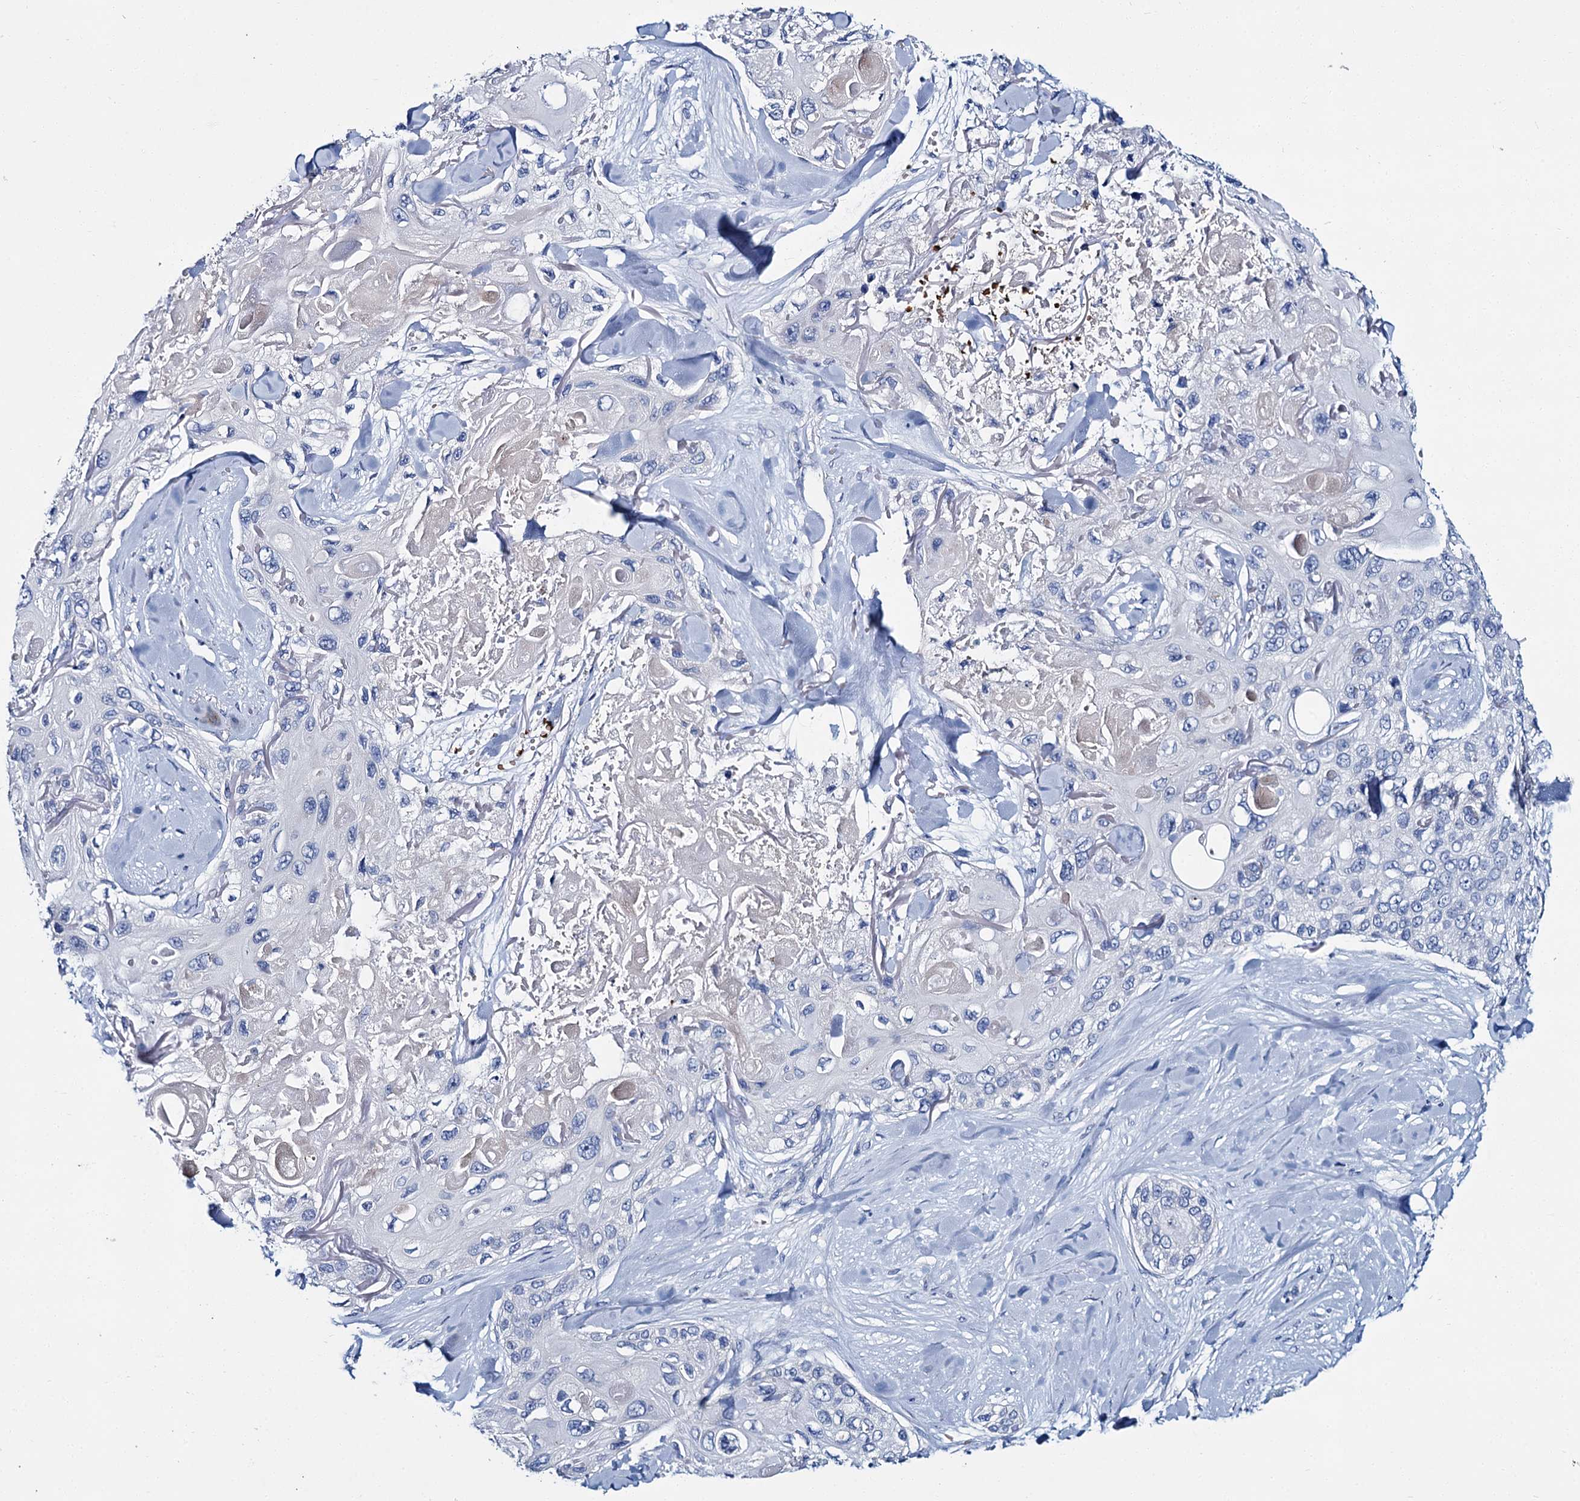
{"staining": {"intensity": "negative", "quantity": "none", "location": "none"}, "tissue": "skin cancer", "cell_type": "Tumor cells", "image_type": "cancer", "snomed": [{"axis": "morphology", "description": "Normal tissue, NOS"}, {"axis": "morphology", "description": "Squamous cell carcinoma, NOS"}, {"axis": "topography", "description": "Skin"}], "caption": "An image of squamous cell carcinoma (skin) stained for a protein reveals no brown staining in tumor cells. (Brightfield microscopy of DAB immunohistochemistry at high magnification).", "gene": "ATG2A", "patient": {"sex": "male", "age": 72}}